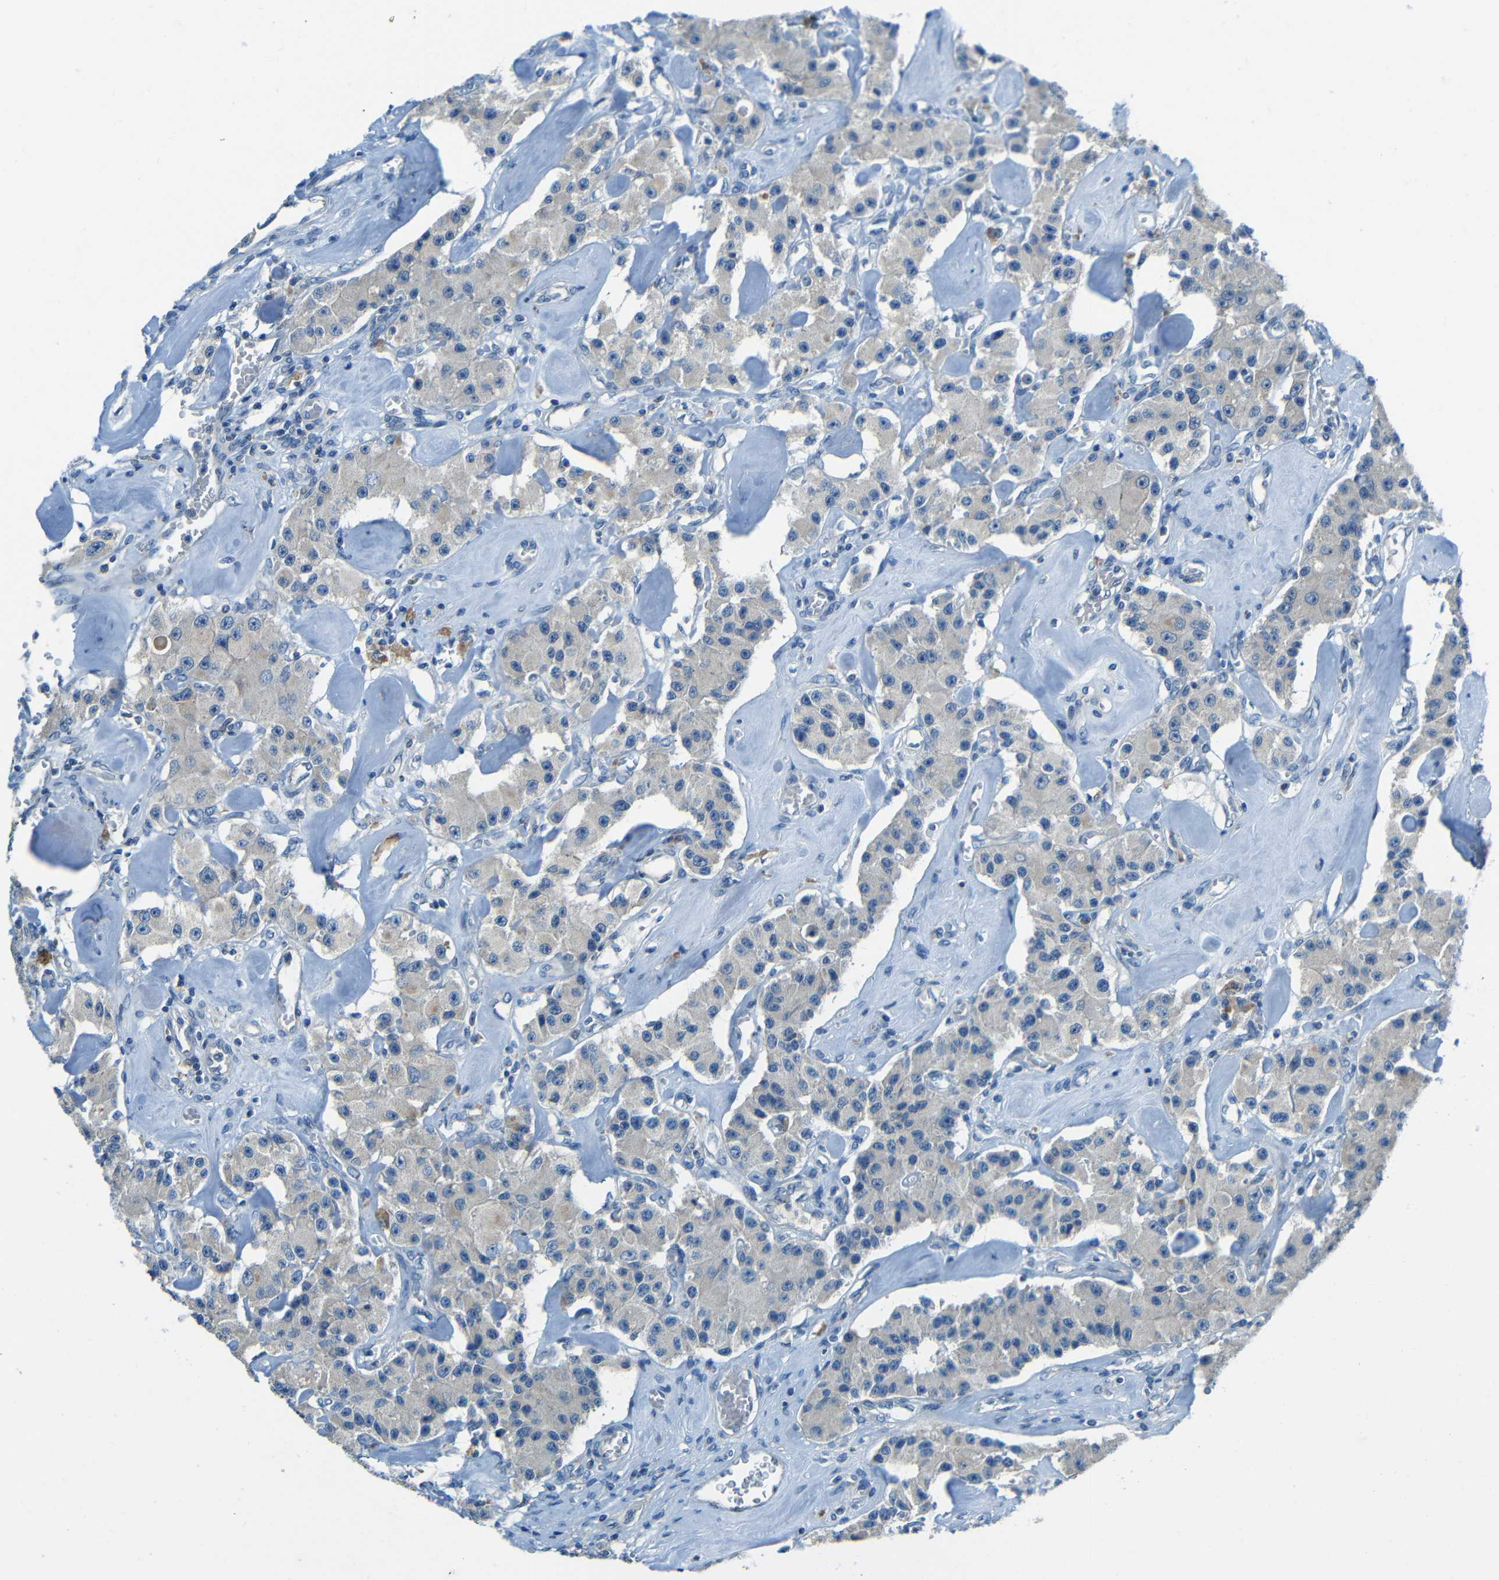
{"staining": {"intensity": "weak", "quantity": "<25%", "location": "cytoplasmic/membranous"}, "tissue": "carcinoid", "cell_type": "Tumor cells", "image_type": "cancer", "snomed": [{"axis": "morphology", "description": "Carcinoid, malignant, NOS"}, {"axis": "topography", "description": "Pancreas"}], "caption": "DAB (3,3'-diaminobenzidine) immunohistochemical staining of carcinoid displays no significant positivity in tumor cells.", "gene": "CYP26B1", "patient": {"sex": "male", "age": 41}}